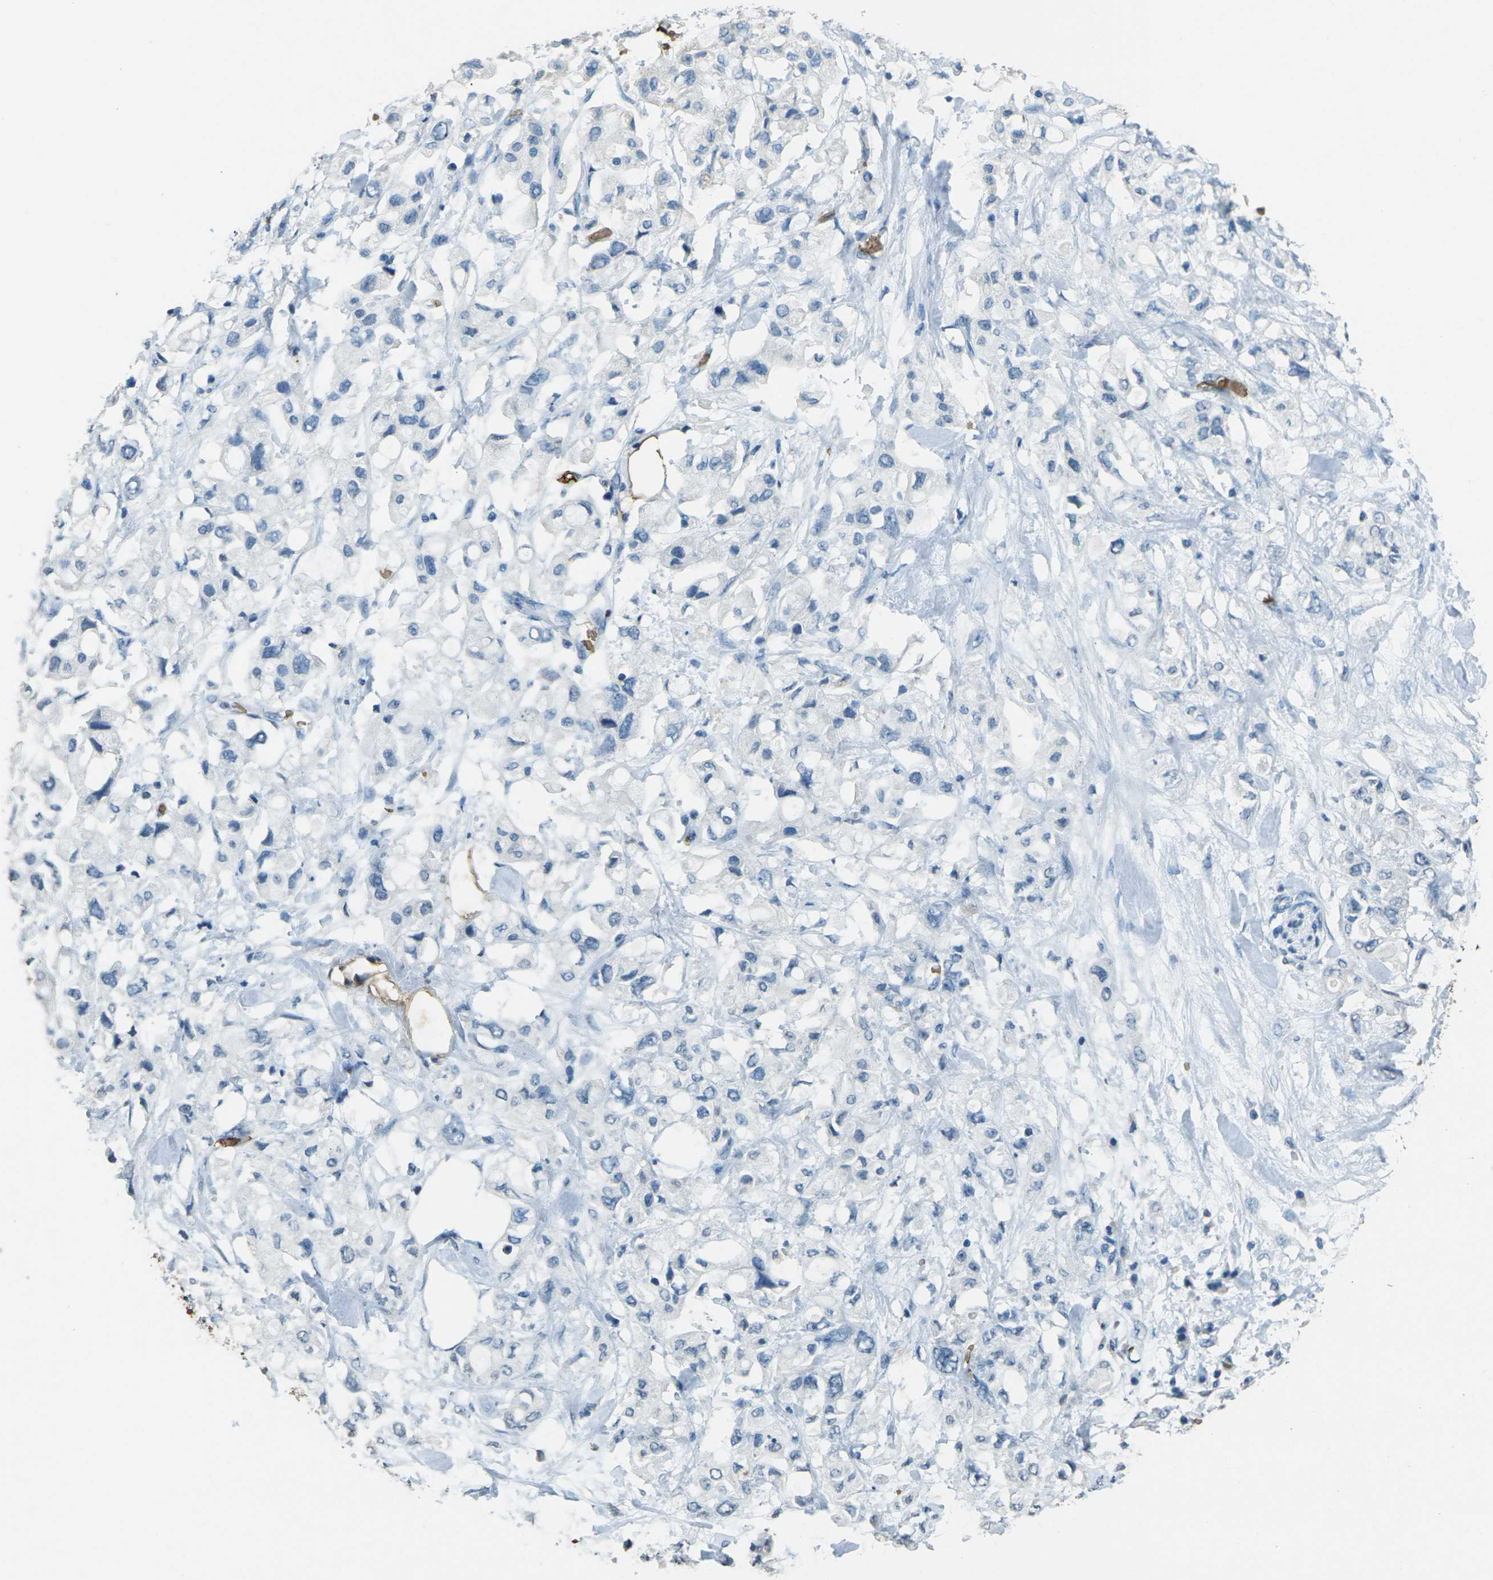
{"staining": {"intensity": "negative", "quantity": "none", "location": "none"}, "tissue": "pancreatic cancer", "cell_type": "Tumor cells", "image_type": "cancer", "snomed": [{"axis": "morphology", "description": "Adenocarcinoma, NOS"}, {"axis": "topography", "description": "Pancreas"}], "caption": "Micrograph shows no significant protein expression in tumor cells of adenocarcinoma (pancreatic).", "gene": "HBB", "patient": {"sex": "female", "age": 56}}